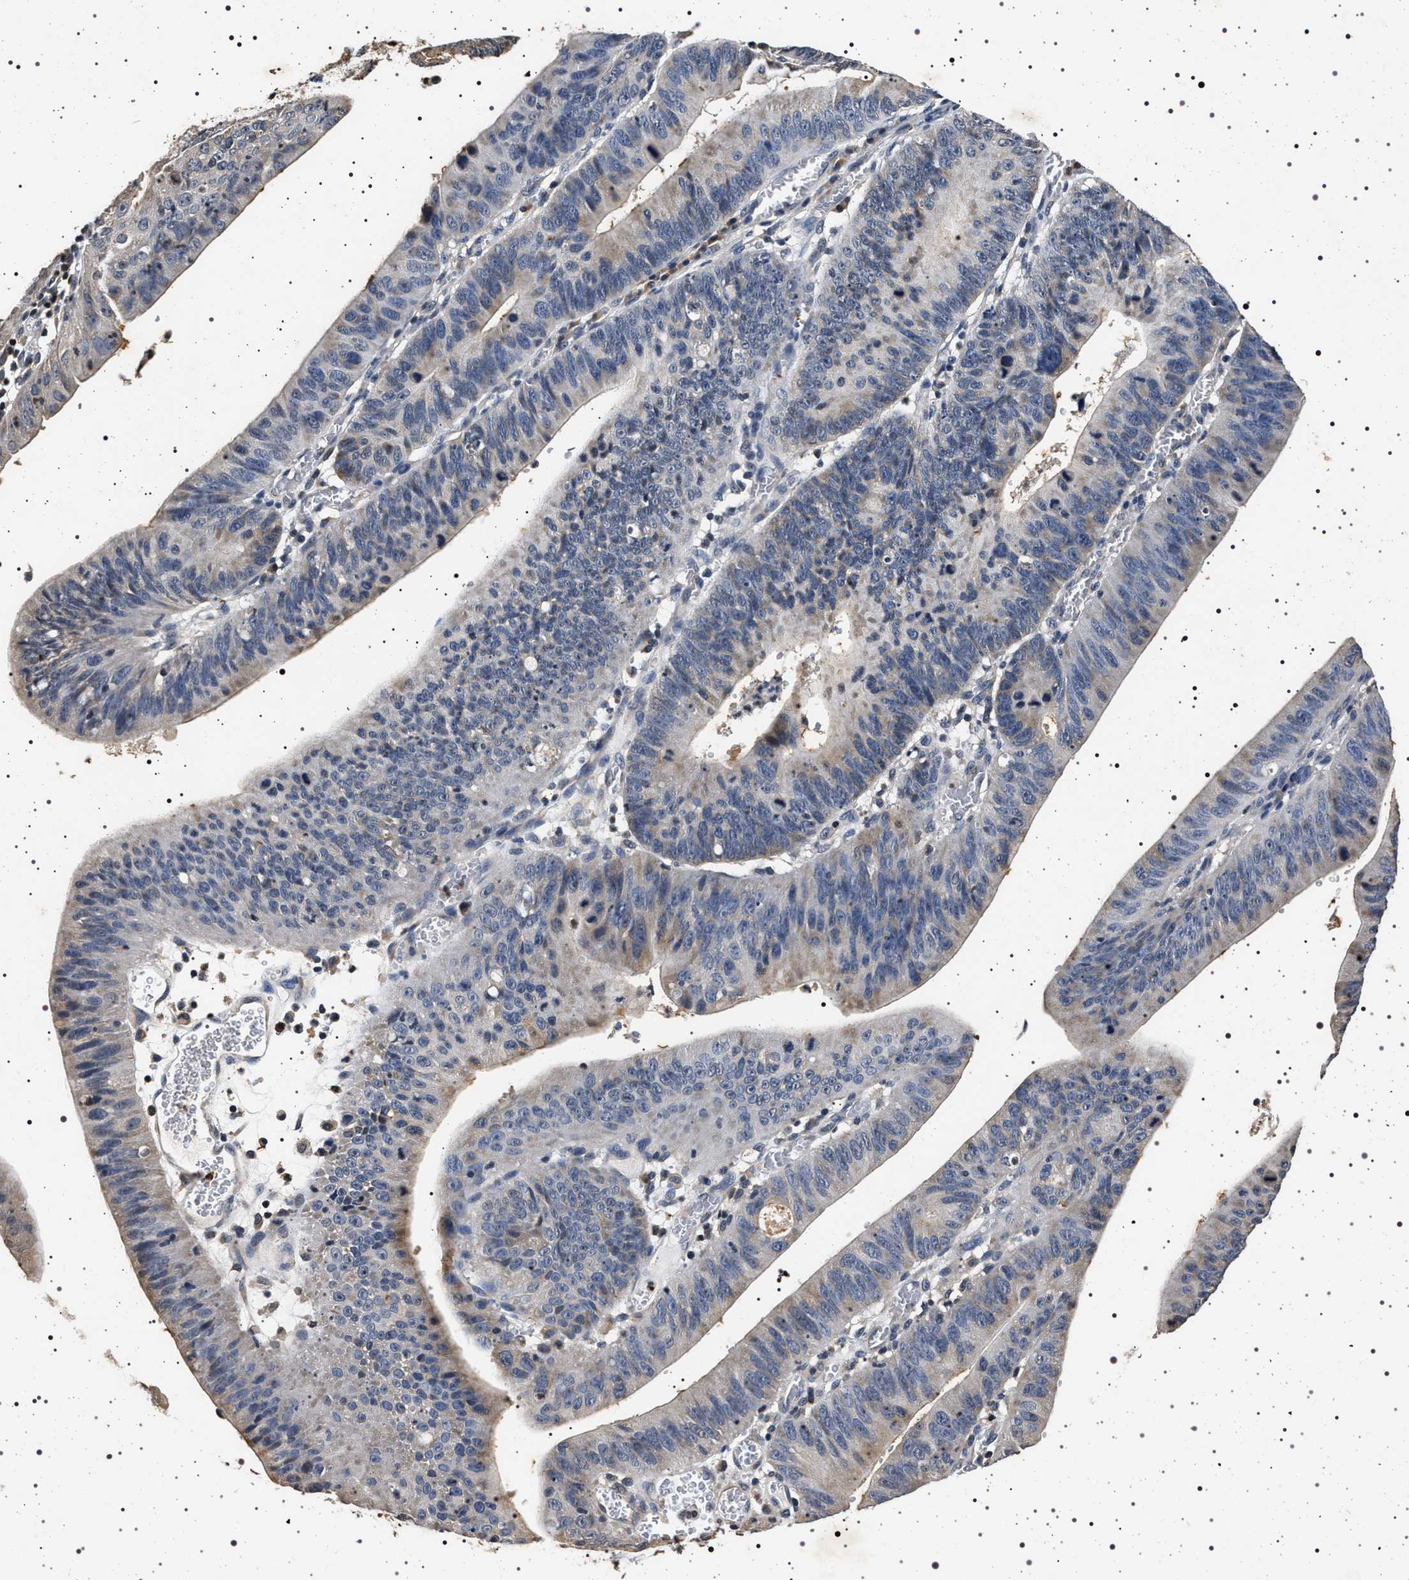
{"staining": {"intensity": "moderate", "quantity": "<25%", "location": "cytoplasmic/membranous"}, "tissue": "stomach cancer", "cell_type": "Tumor cells", "image_type": "cancer", "snomed": [{"axis": "morphology", "description": "Adenocarcinoma, NOS"}, {"axis": "topography", "description": "Stomach"}], "caption": "Protein staining of stomach cancer tissue exhibits moderate cytoplasmic/membranous expression in approximately <25% of tumor cells.", "gene": "CDKN1B", "patient": {"sex": "male", "age": 59}}